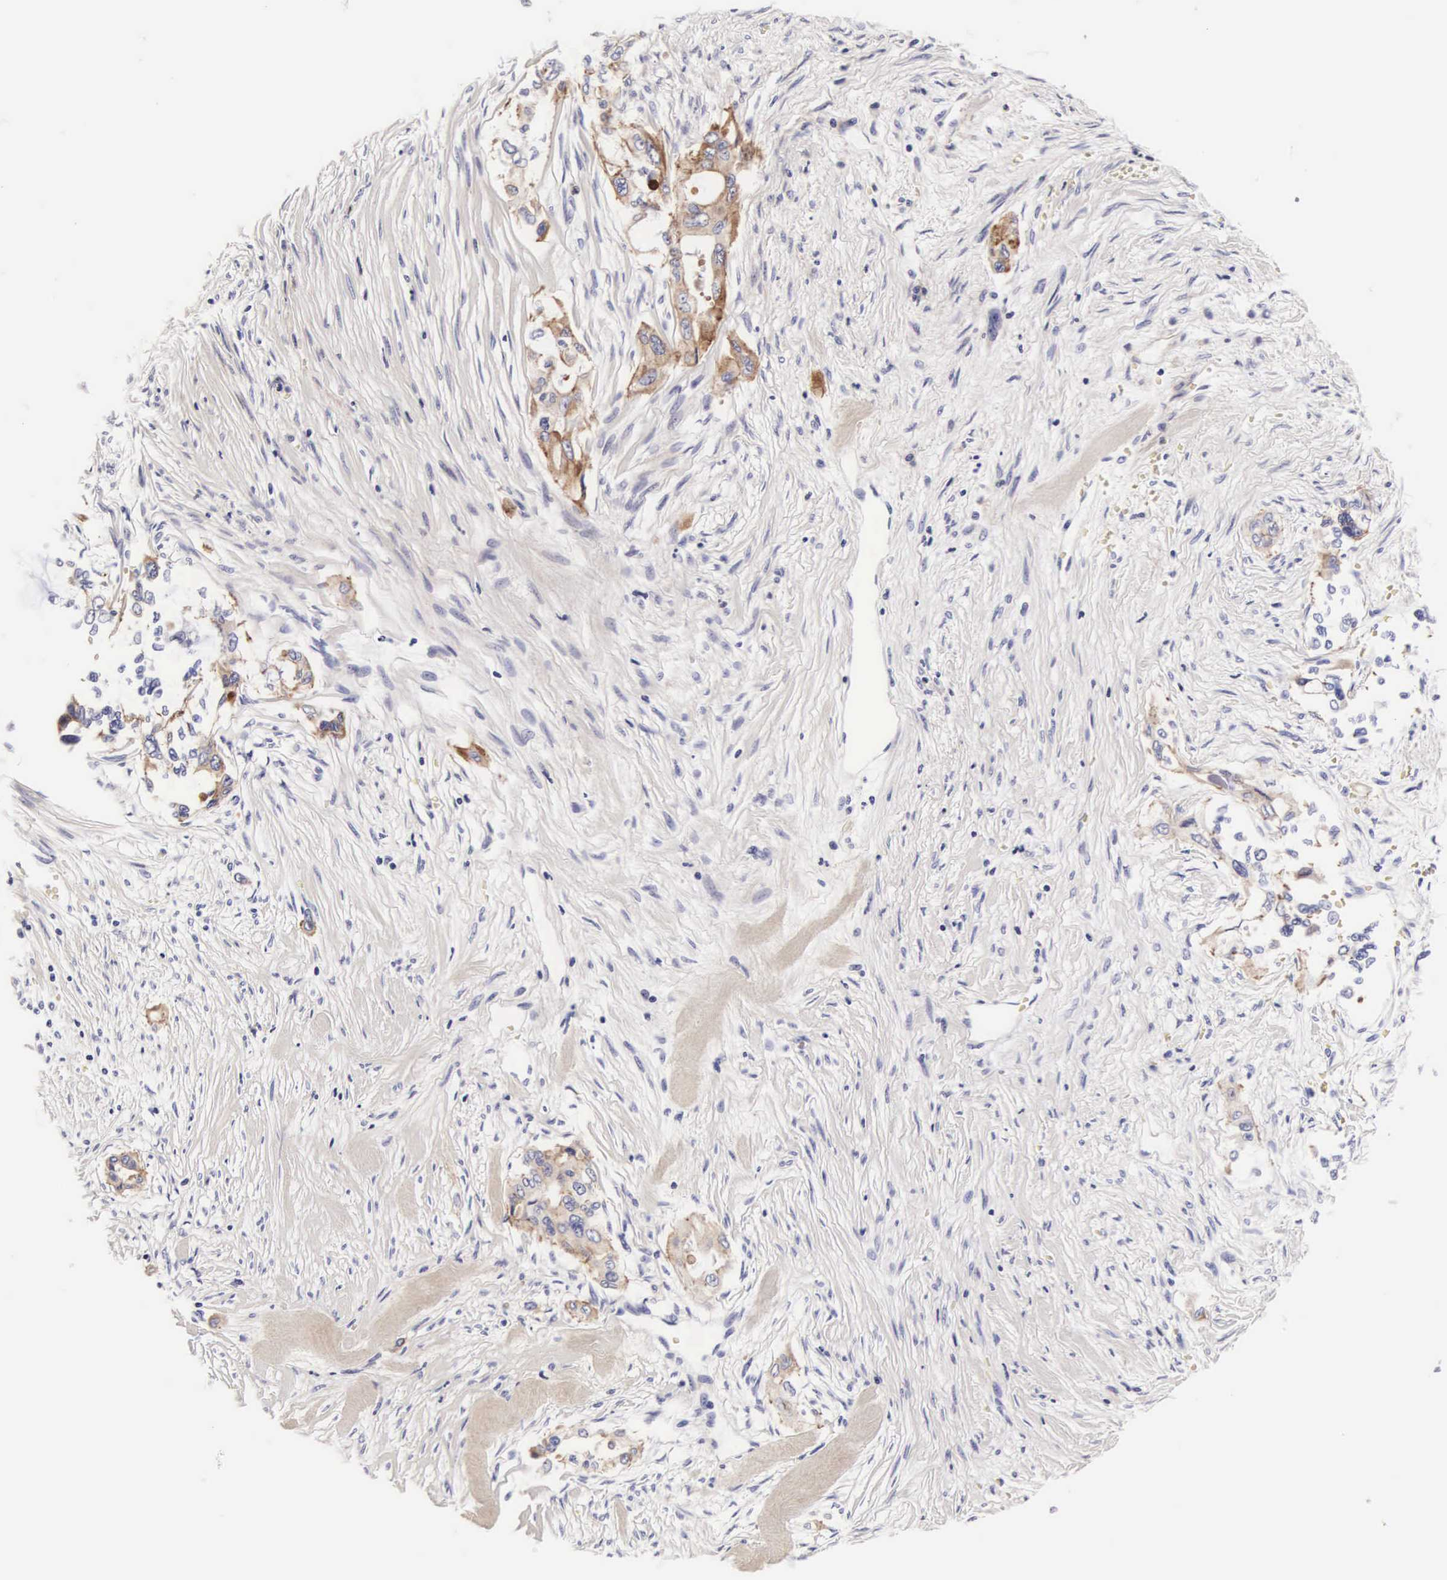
{"staining": {"intensity": "moderate", "quantity": "25%-75%", "location": "cytoplasmic/membranous"}, "tissue": "pancreatic cancer", "cell_type": "Tumor cells", "image_type": "cancer", "snomed": [{"axis": "morphology", "description": "Adenocarcinoma, NOS"}, {"axis": "topography", "description": "Pancreas"}], "caption": "Brown immunohistochemical staining in human pancreatic cancer displays moderate cytoplasmic/membranous staining in approximately 25%-75% of tumor cells.", "gene": "PHETA2", "patient": {"sex": "male", "age": 77}}